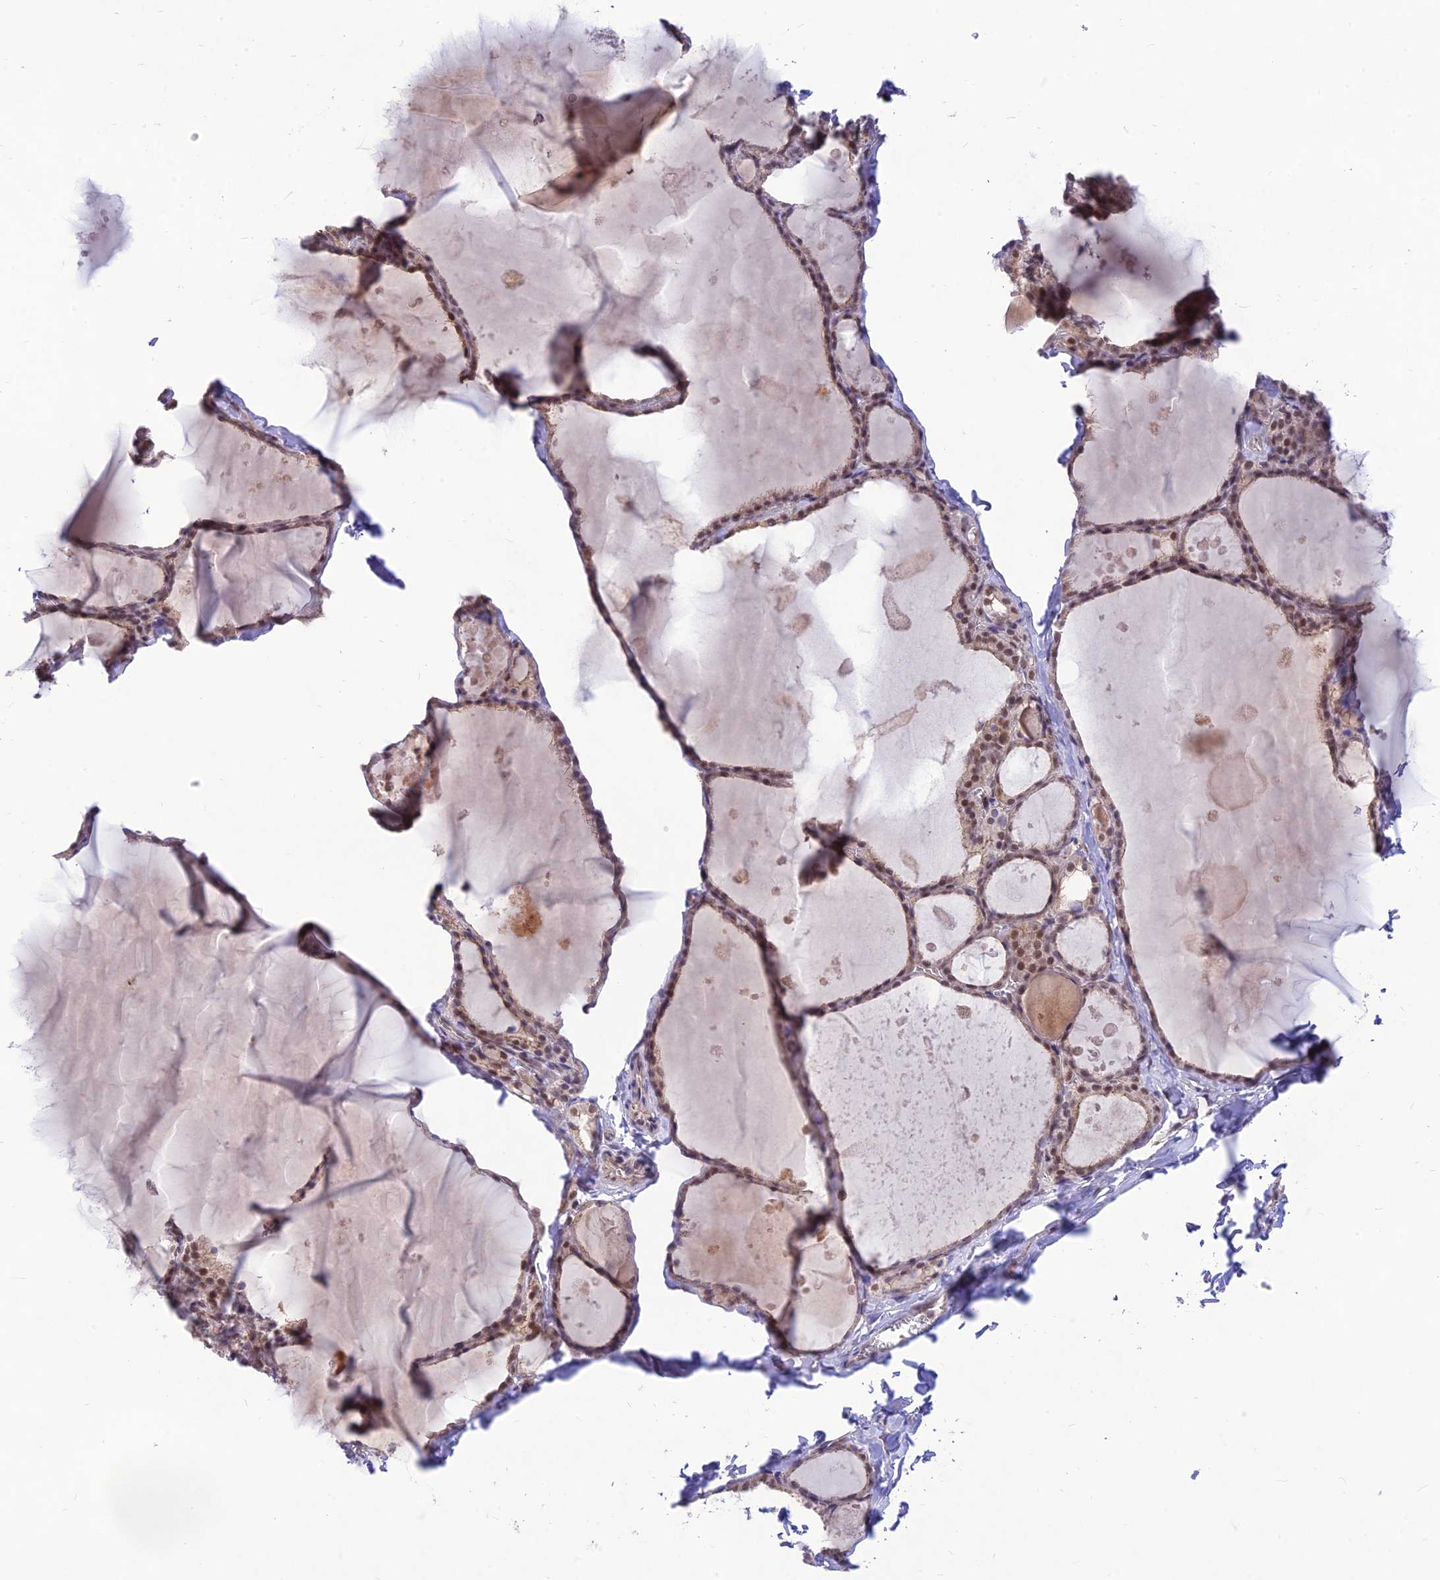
{"staining": {"intensity": "moderate", "quantity": ">75%", "location": "nuclear"}, "tissue": "thyroid gland", "cell_type": "Glandular cells", "image_type": "normal", "snomed": [{"axis": "morphology", "description": "Normal tissue, NOS"}, {"axis": "topography", "description": "Thyroid gland"}], "caption": "A high-resolution image shows immunohistochemistry staining of unremarkable thyroid gland, which exhibits moderate nuclear expression in about >75% of glandular cells.", "gene": "MICOS13", "patient": {"sex": "male", "age": 56}}